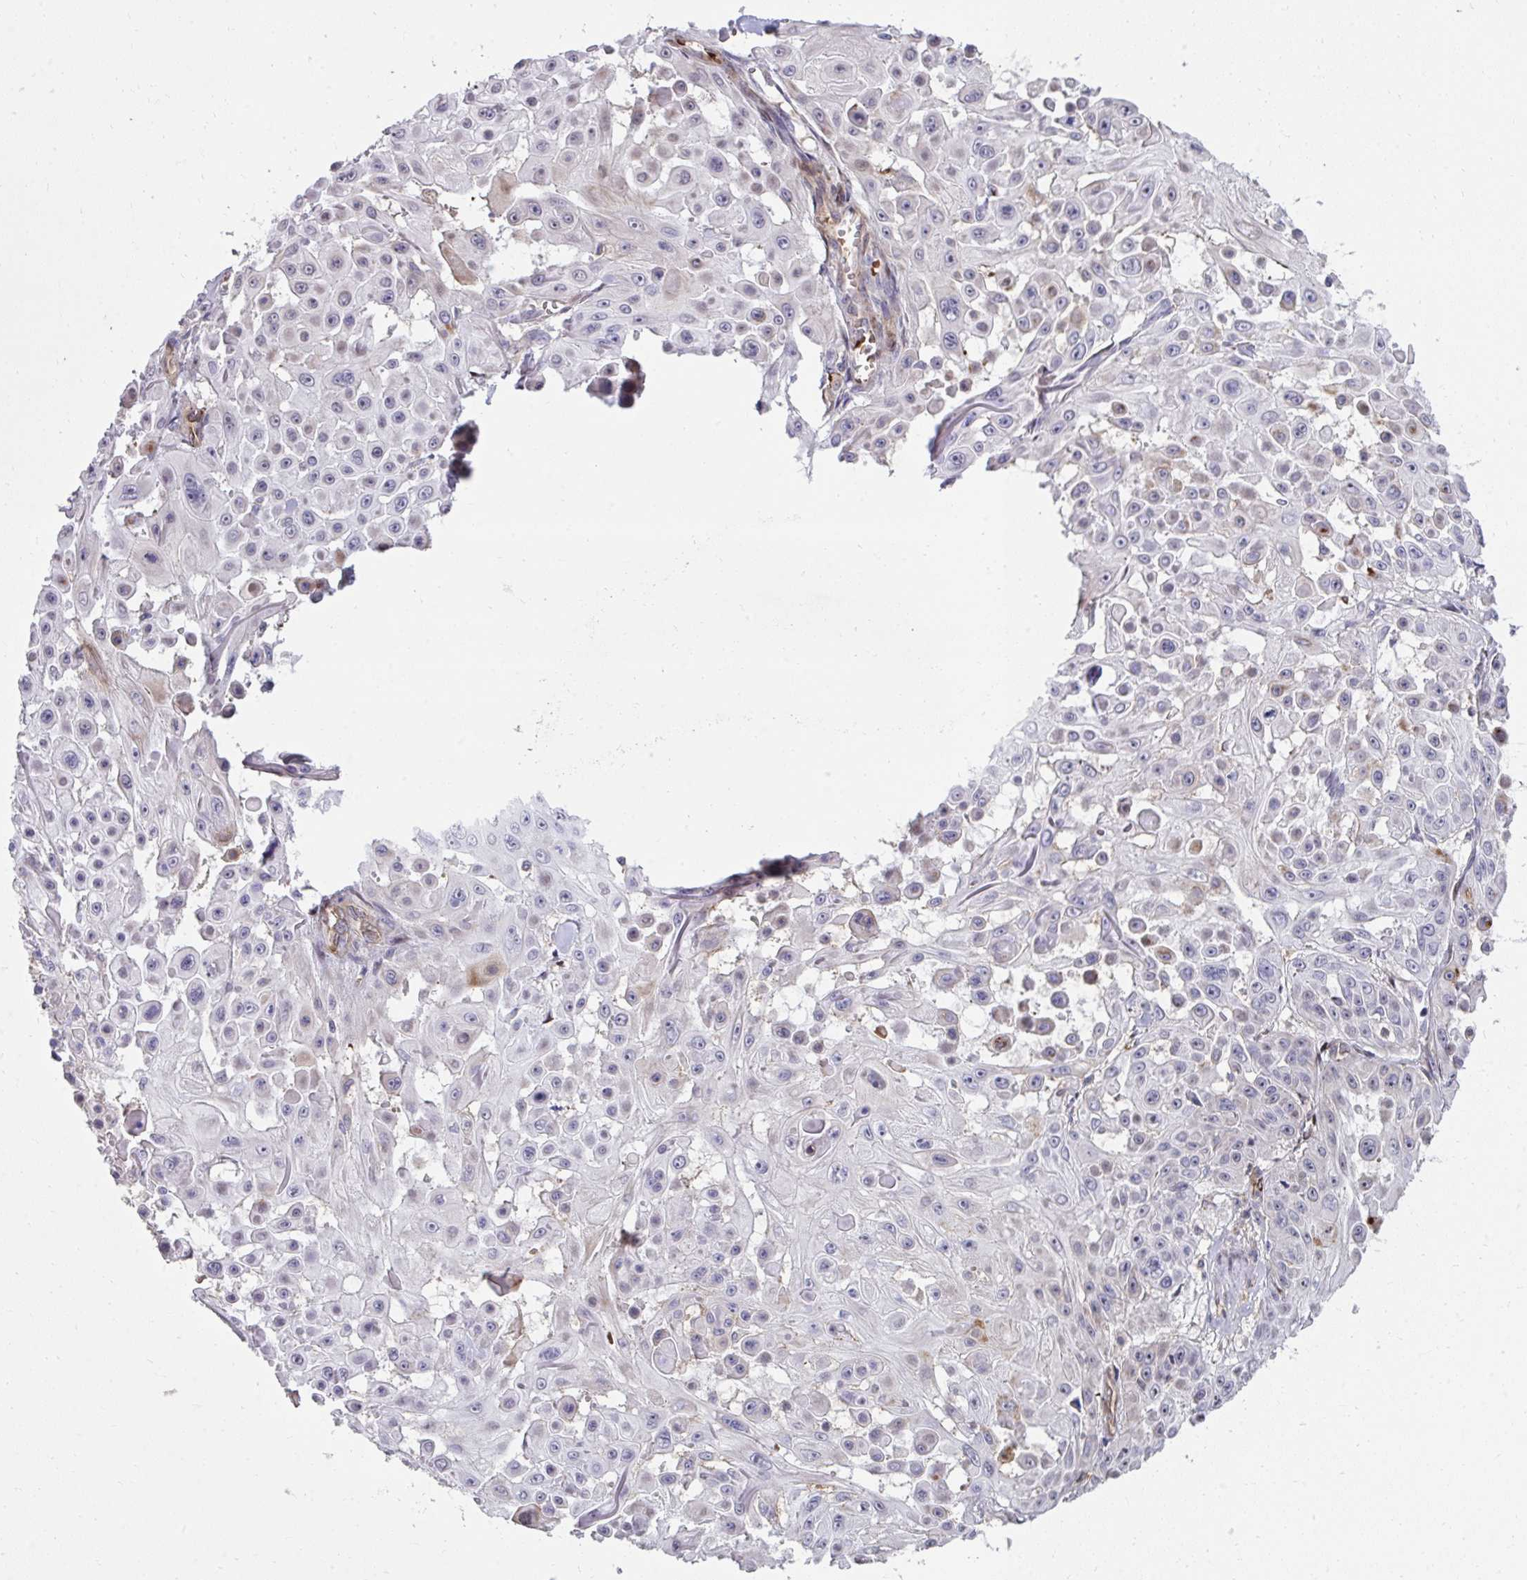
{"staining": {"intensity": "moderate", "quantity": "<25%", "location": "cytoplasmic/membranous,nuclear"}, "tissue": "skin cancer", "cell_type": "Tumor cells", "image_type": "cancer", "snomed": [{"axis": "morphology", "description": "Squamous cell carcinoma, NOS"}, {"axis": "topography", "description": "Skin"}], "caption": "Approximately <25% of tumor cells in skin cancer (squamous cell carcinoma) display moderate cytoplasmic/membranous and nuclear protein positivity as visualized by brown immunohistochemical staining.", "gene": "FOXN3", "patient": {"sex": "male", "age": 91}}